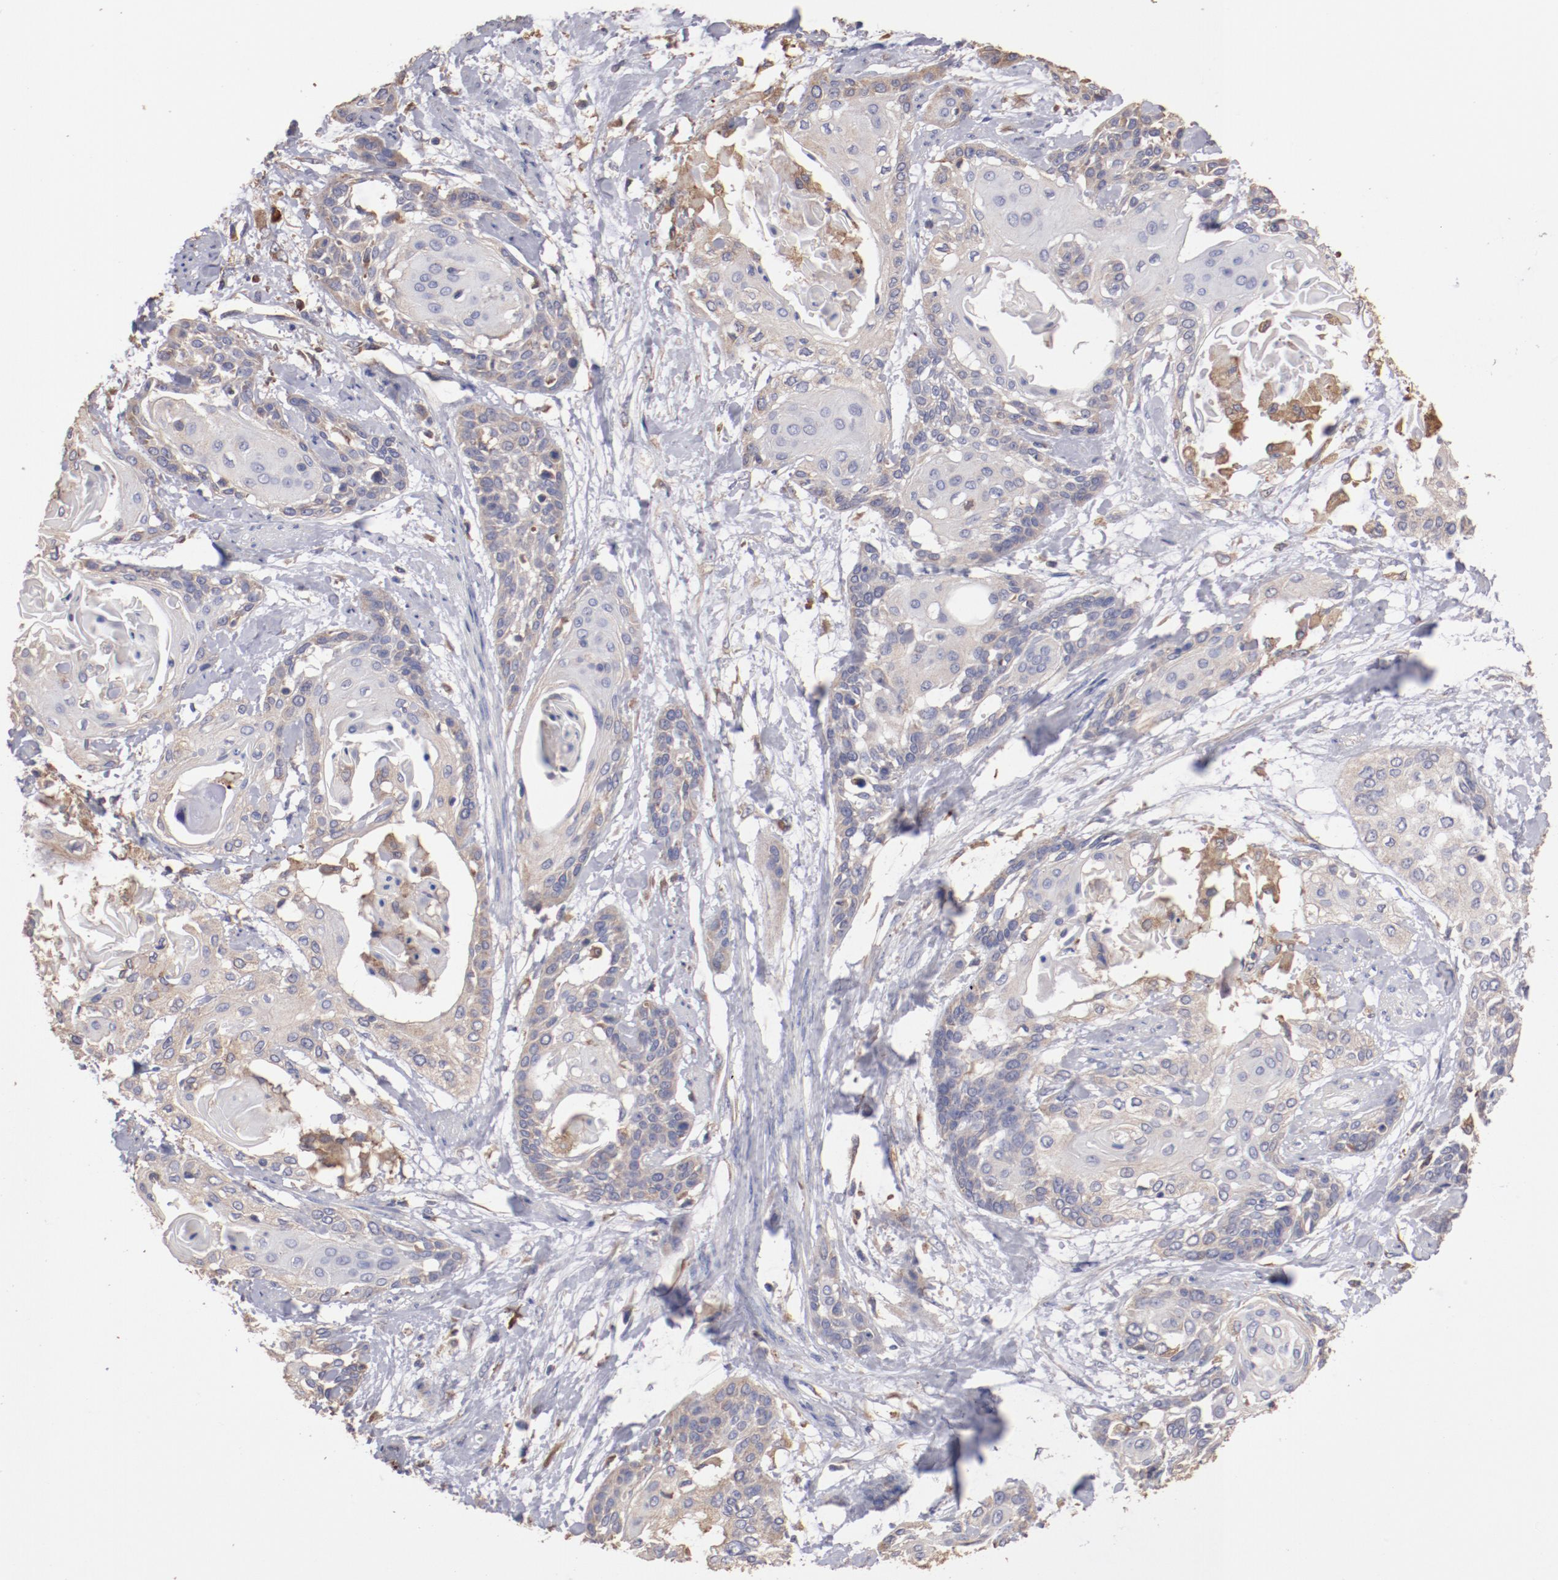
{"staining": {"intensity": "weak", "quantity": "25%-75%", "location": "cytoplasmic/membranous"}, "tissue": "cervical cancer", "cell_type": "Tumor cells", "image_type": "cancer", "snomed": [{"axis": "morphology", "description": "Squamous cell carcinoma, NOS"}, {"axis": "topography", "description": "Cervix"}], "caption": "DAB (3,3'-diaminobenzidine) immunohistochemical staining of human cervical cancer (squamous cell carcinoma) displays weak cytoplasmic/membranous protein positivity in approximately 25%-75% of tumor cells.", "gene": "NFKBIE", "patient": {"sex": "female", "age": 57}}